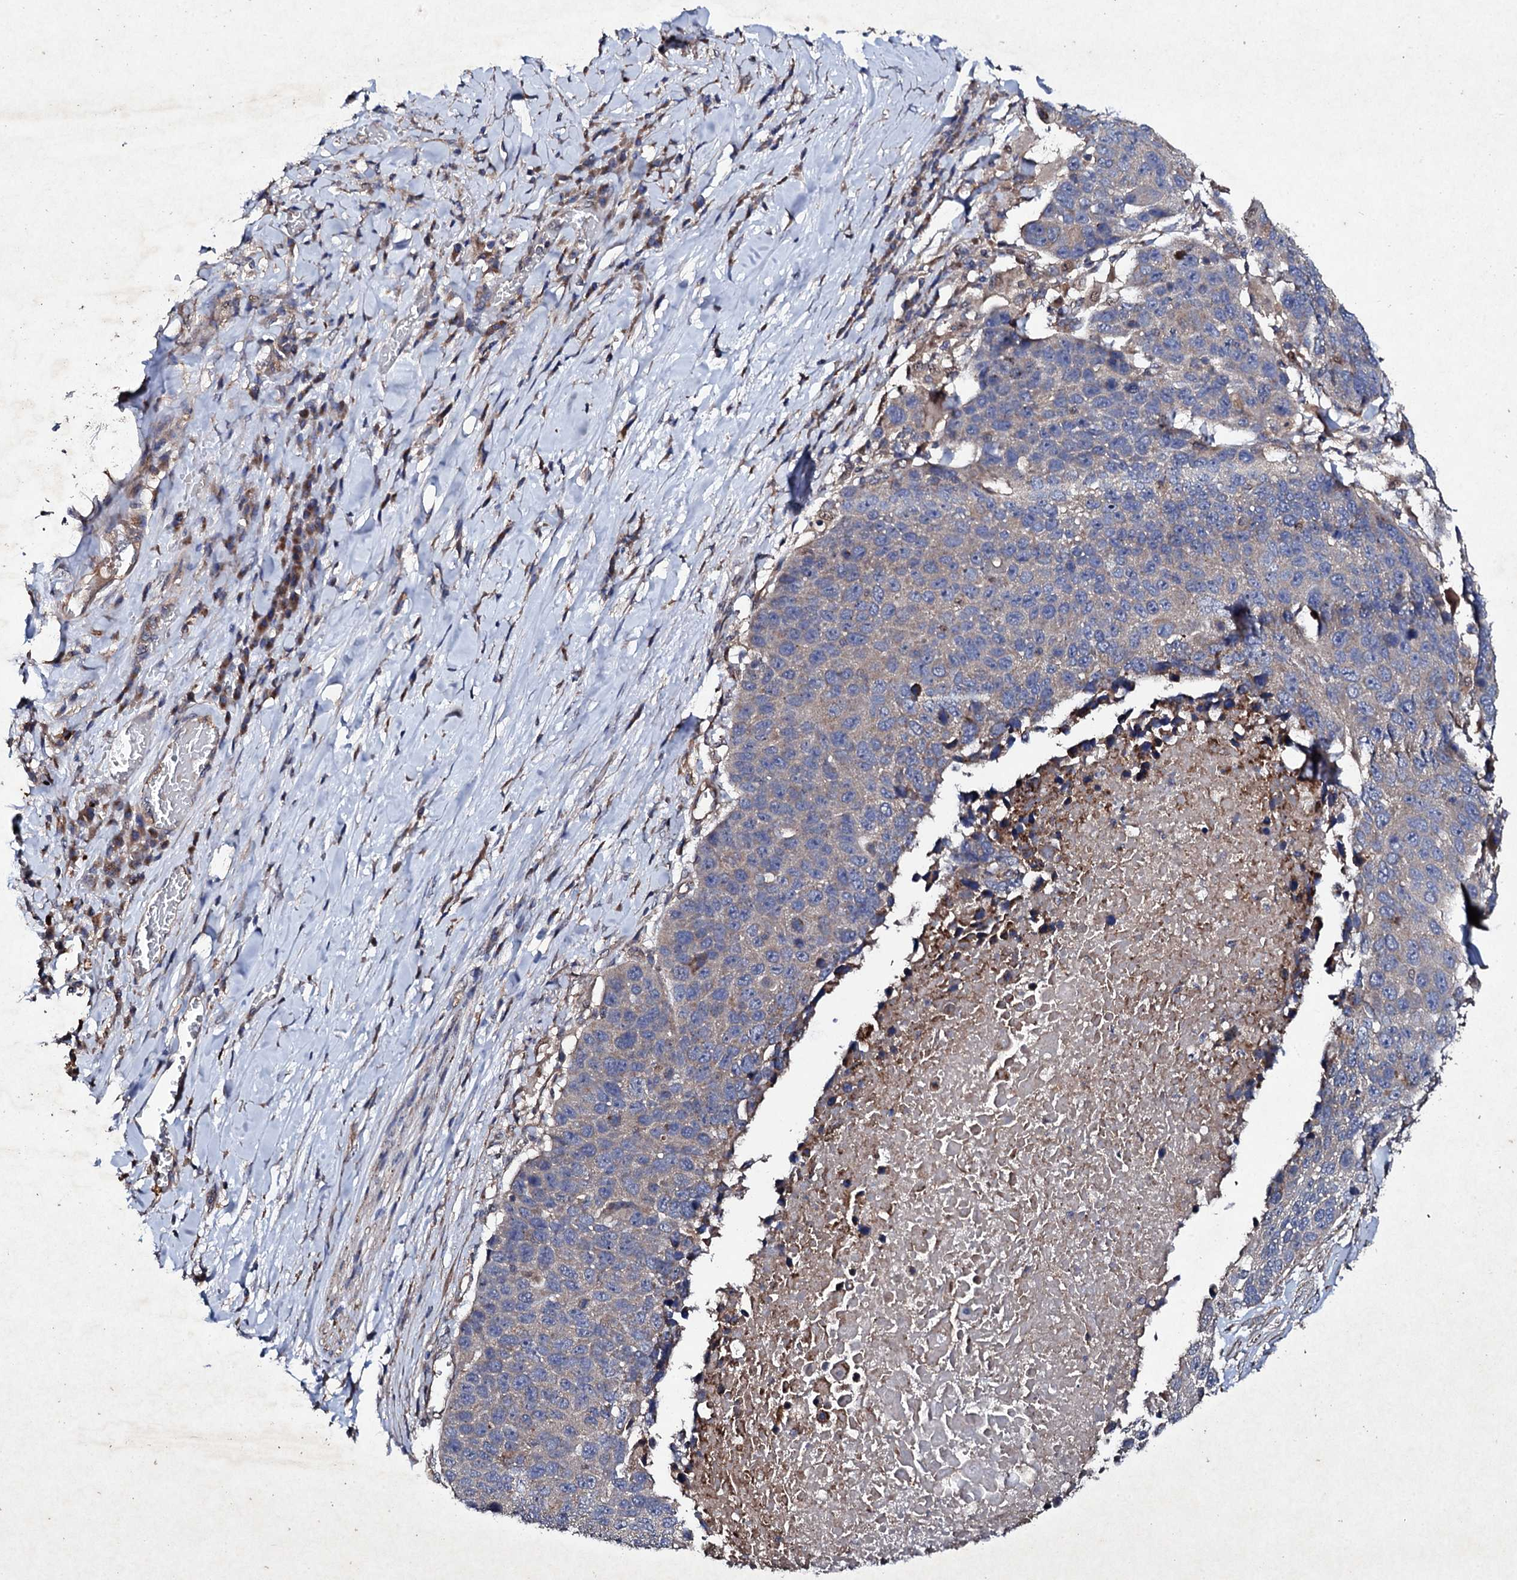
{"staining": {"intensity": "weak", "quantity": "25%-75%", "location": "cytoplasmic/membranous"}, "tissue": "lung cancer", "cell_type": "Tumor cells", "image_type": "cancer", "snomed": [{"axis": "morphology", "description": "Normal tissue, NOS"}, {"axis": "morphology", "description": "Squamous cell carcinoma, NOS"}, {"axis": "topography", "description": "Lymph node"}, {"axis": "topography", "description": "Lung"}], "caption": "Lung cancer was stained to show a protein in brown. There is low levels of weak cytoplasmic/membranous staining in about 25%-75% of tumor cells.", "gene": "MOCOS", "patient": {"sex": "male", "age": 66}}